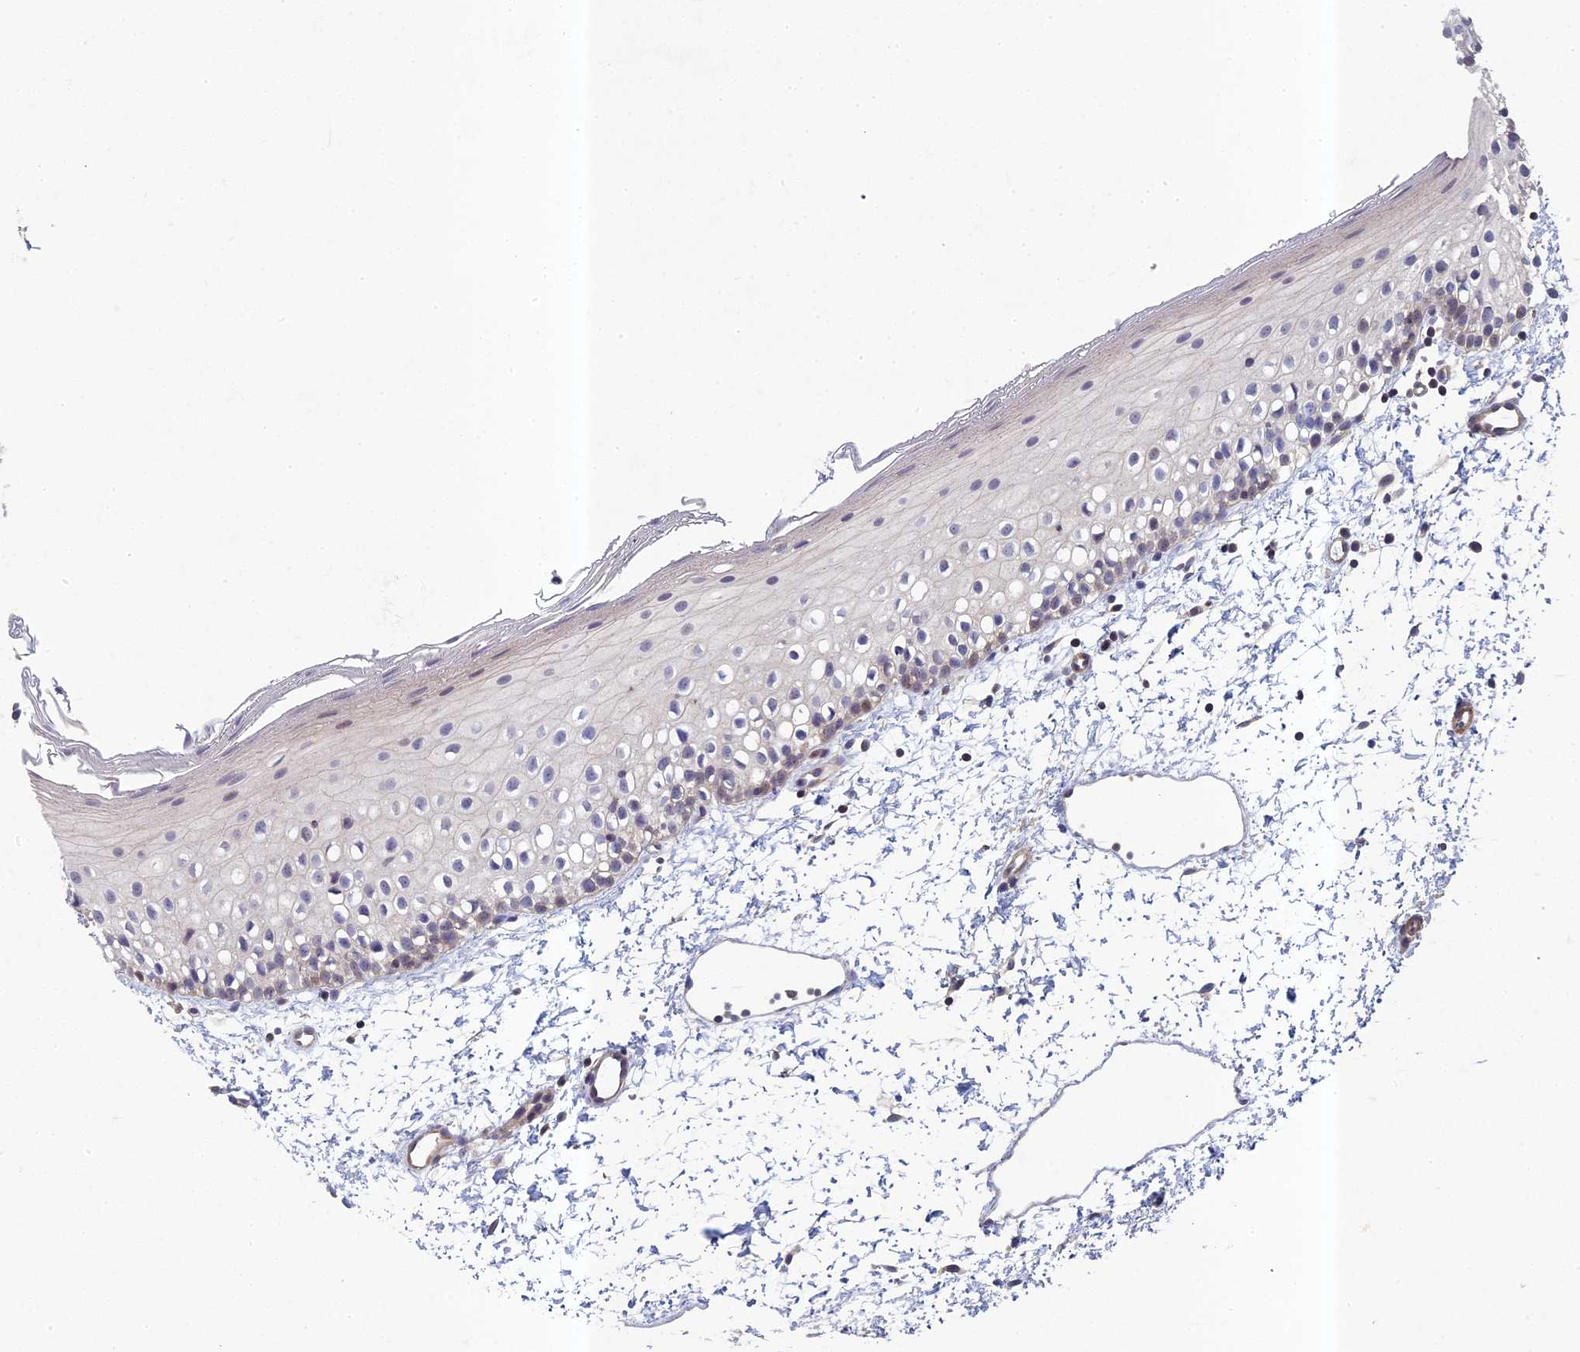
{"staining": {"intensity": "weak", "quantity": "<25%", "location": "cytoplasmic/membranous,nuclear"}, "tissue": "oral mucosa", "cell_type": "Squamous epithelial cells", "image_type": "normal", "snomed": [{"axis": "morphology", "description": "Normal tissue, NOS"}, {"axis": "topography", "description": "Oral tissue"}], "caption": "Squamous epithelial cells show no significant protein staining in normal oral mucosa. The staining is performed using DAB (3,3'-diaminobenzidine) brown chromogen with nuclei counter-stained in using hematoxylin.", "gene": "DIXDC1", "patient": {"sex": "male", "age": 28}}